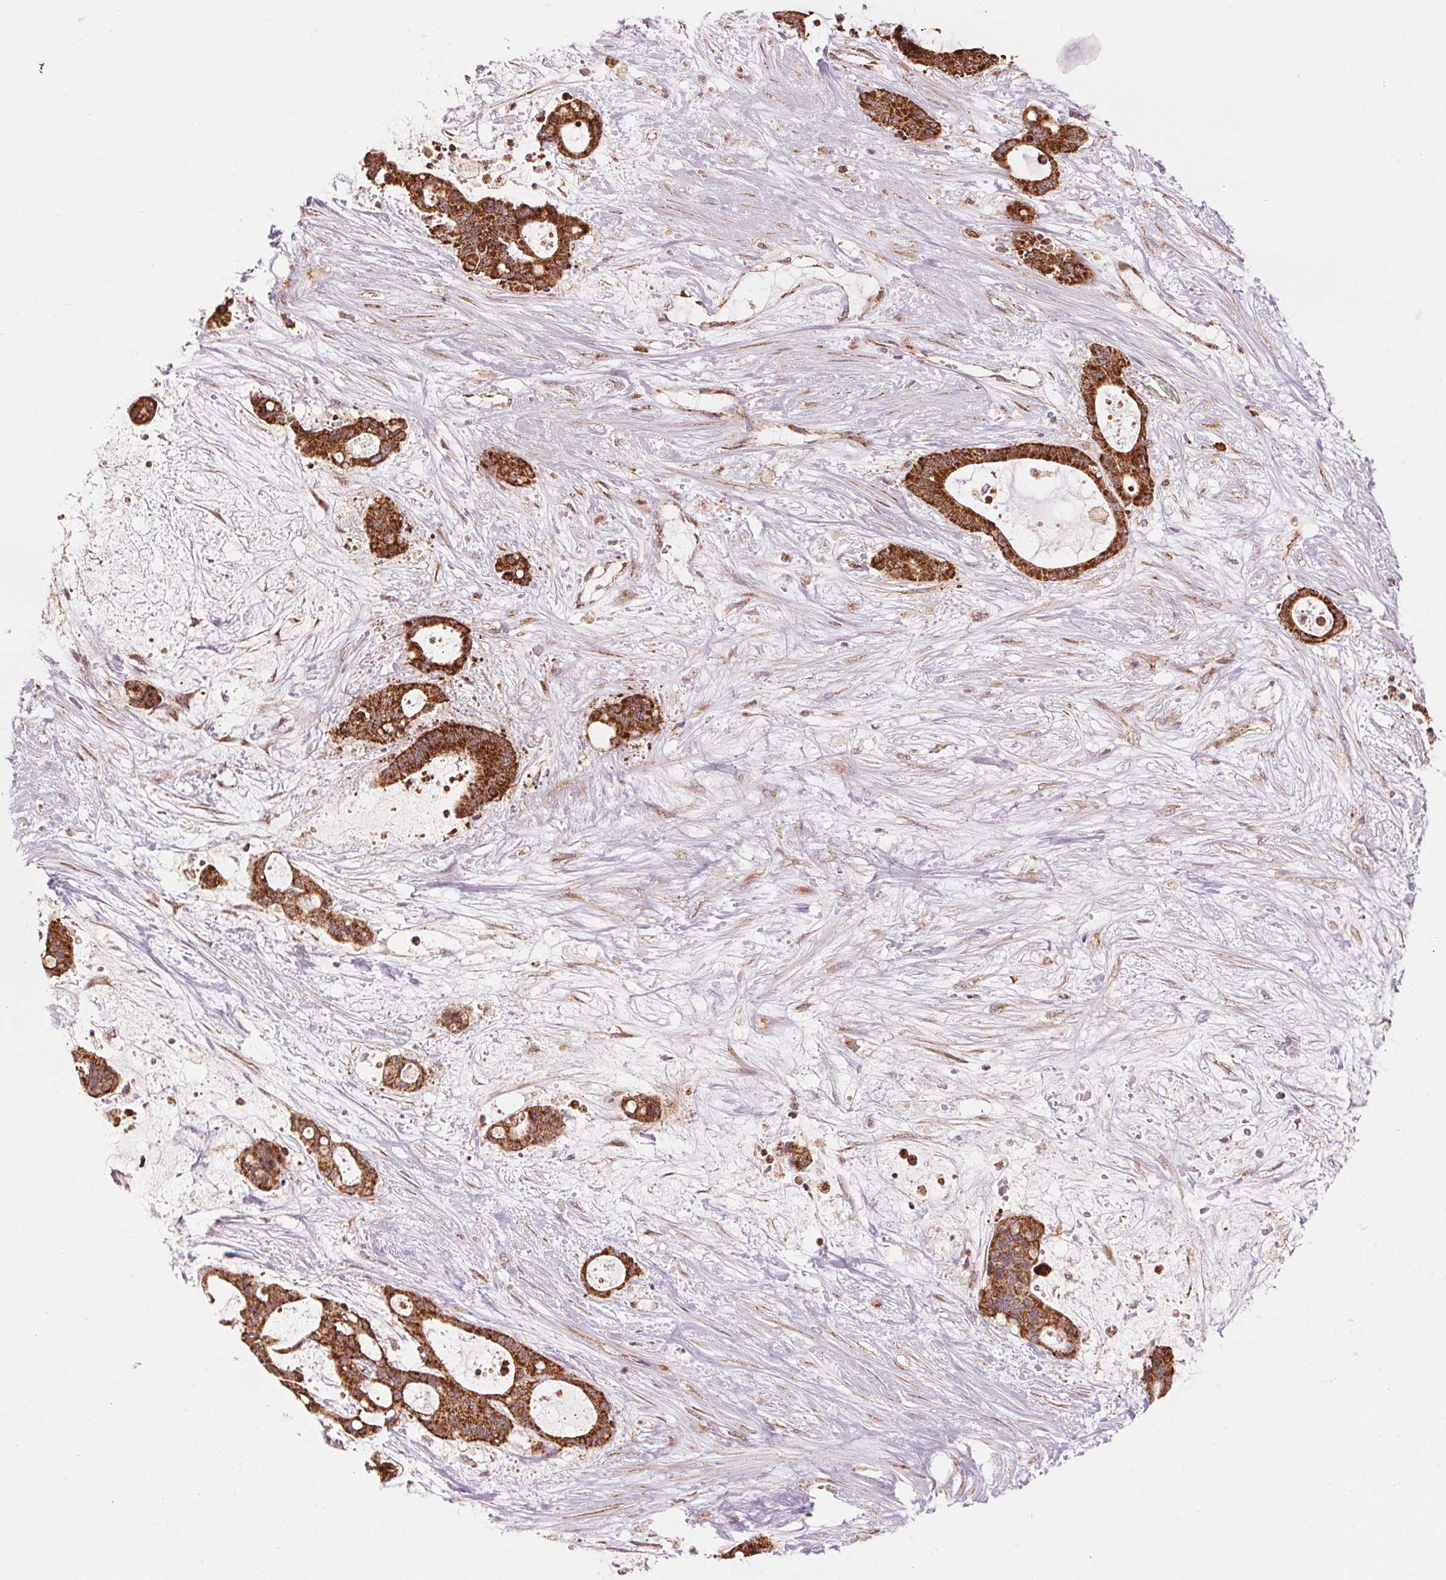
{"staining": {"intensity": "strong", "quantity": ">75%", "location": "cytoplasmic/membranous"}, "tissue": "liver cancer", "cell_type": "Tumor cells", "image_type": "cancer", "snomed": [{"axis": "morphology", "description": "Normal tissue, NOS"}, {"axis": "morphology", "description": "Cholangiocarcinoma"}, {"axis": "topography", "description": "Liver"}, {"axis": "topography", "description": "Peripheral nerve tissue"}], "caption": "Immunohistochemistry (IHC) image of neoplastic tissue: liver cholangiocarcinoma stained using immunohistochemistry (IHC) exhibits high levels of strong protein expression localized specifically in the cytoplasmic/membranous of tumor cells, appearing as a cytoplasmic/membranous brown color.", "gene": "TOMM70", "patient": {"sex": "female", "age": 73}}